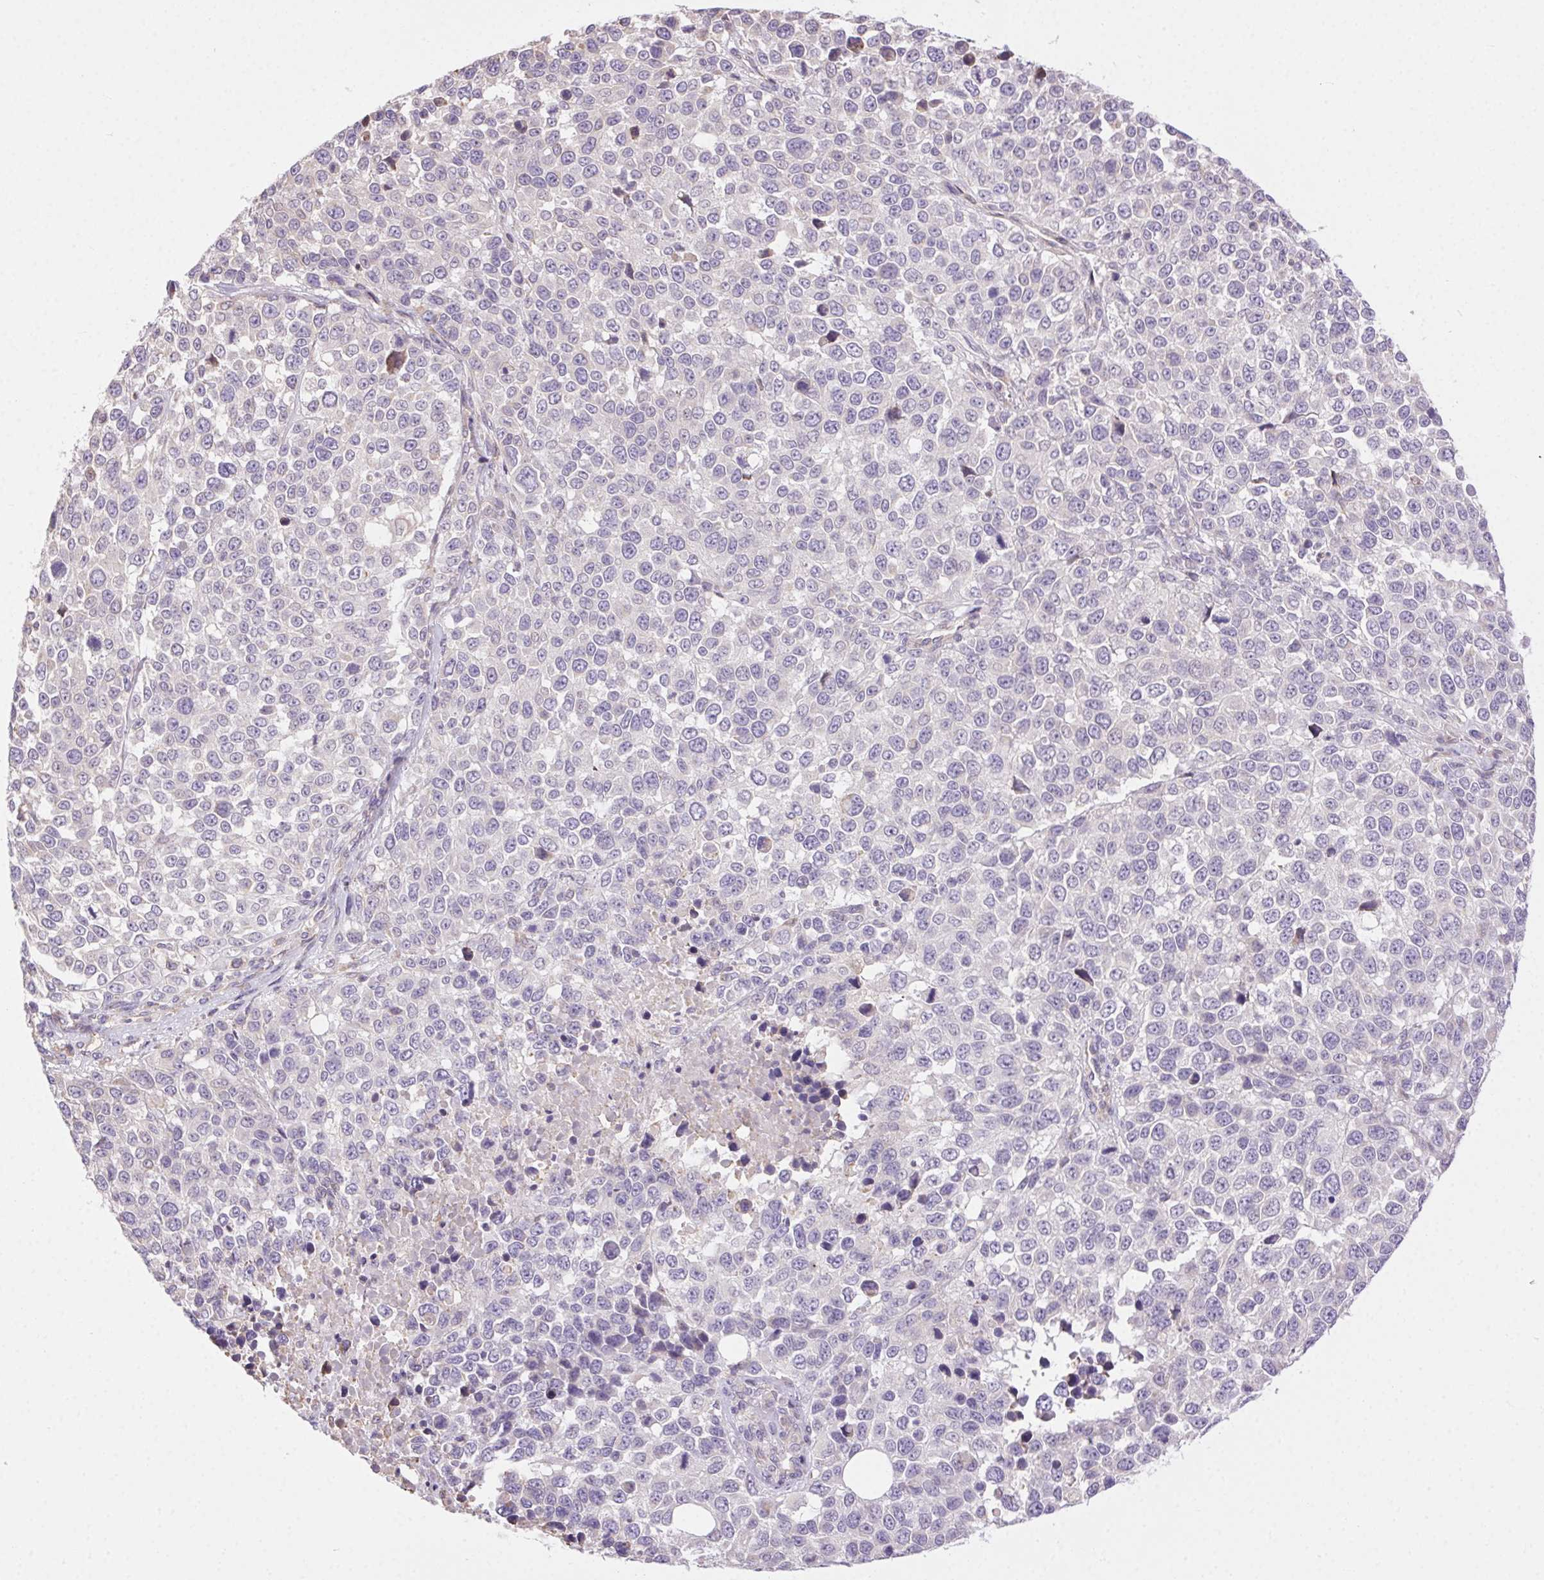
{"staining": {"intensity": "negative", "quantity": "none", "location": "none"}, "tissue": "melanoma", "cell_type": "Tumor cells", "image_type": "cancer", "snomed": [{"axis": "morphology", "description": "Malignant melanoma, Metastatic site"}, {"axis": "topography", "description": "Skin"}], "caption": "Tumor cells are negative for protein expression in human melanoma. (Brightfield microscopy of DAB immunohistochemistry (IHC) at high magnification).", "gene": "SNX31", "patient": {"sex": "male", "age": 84}}